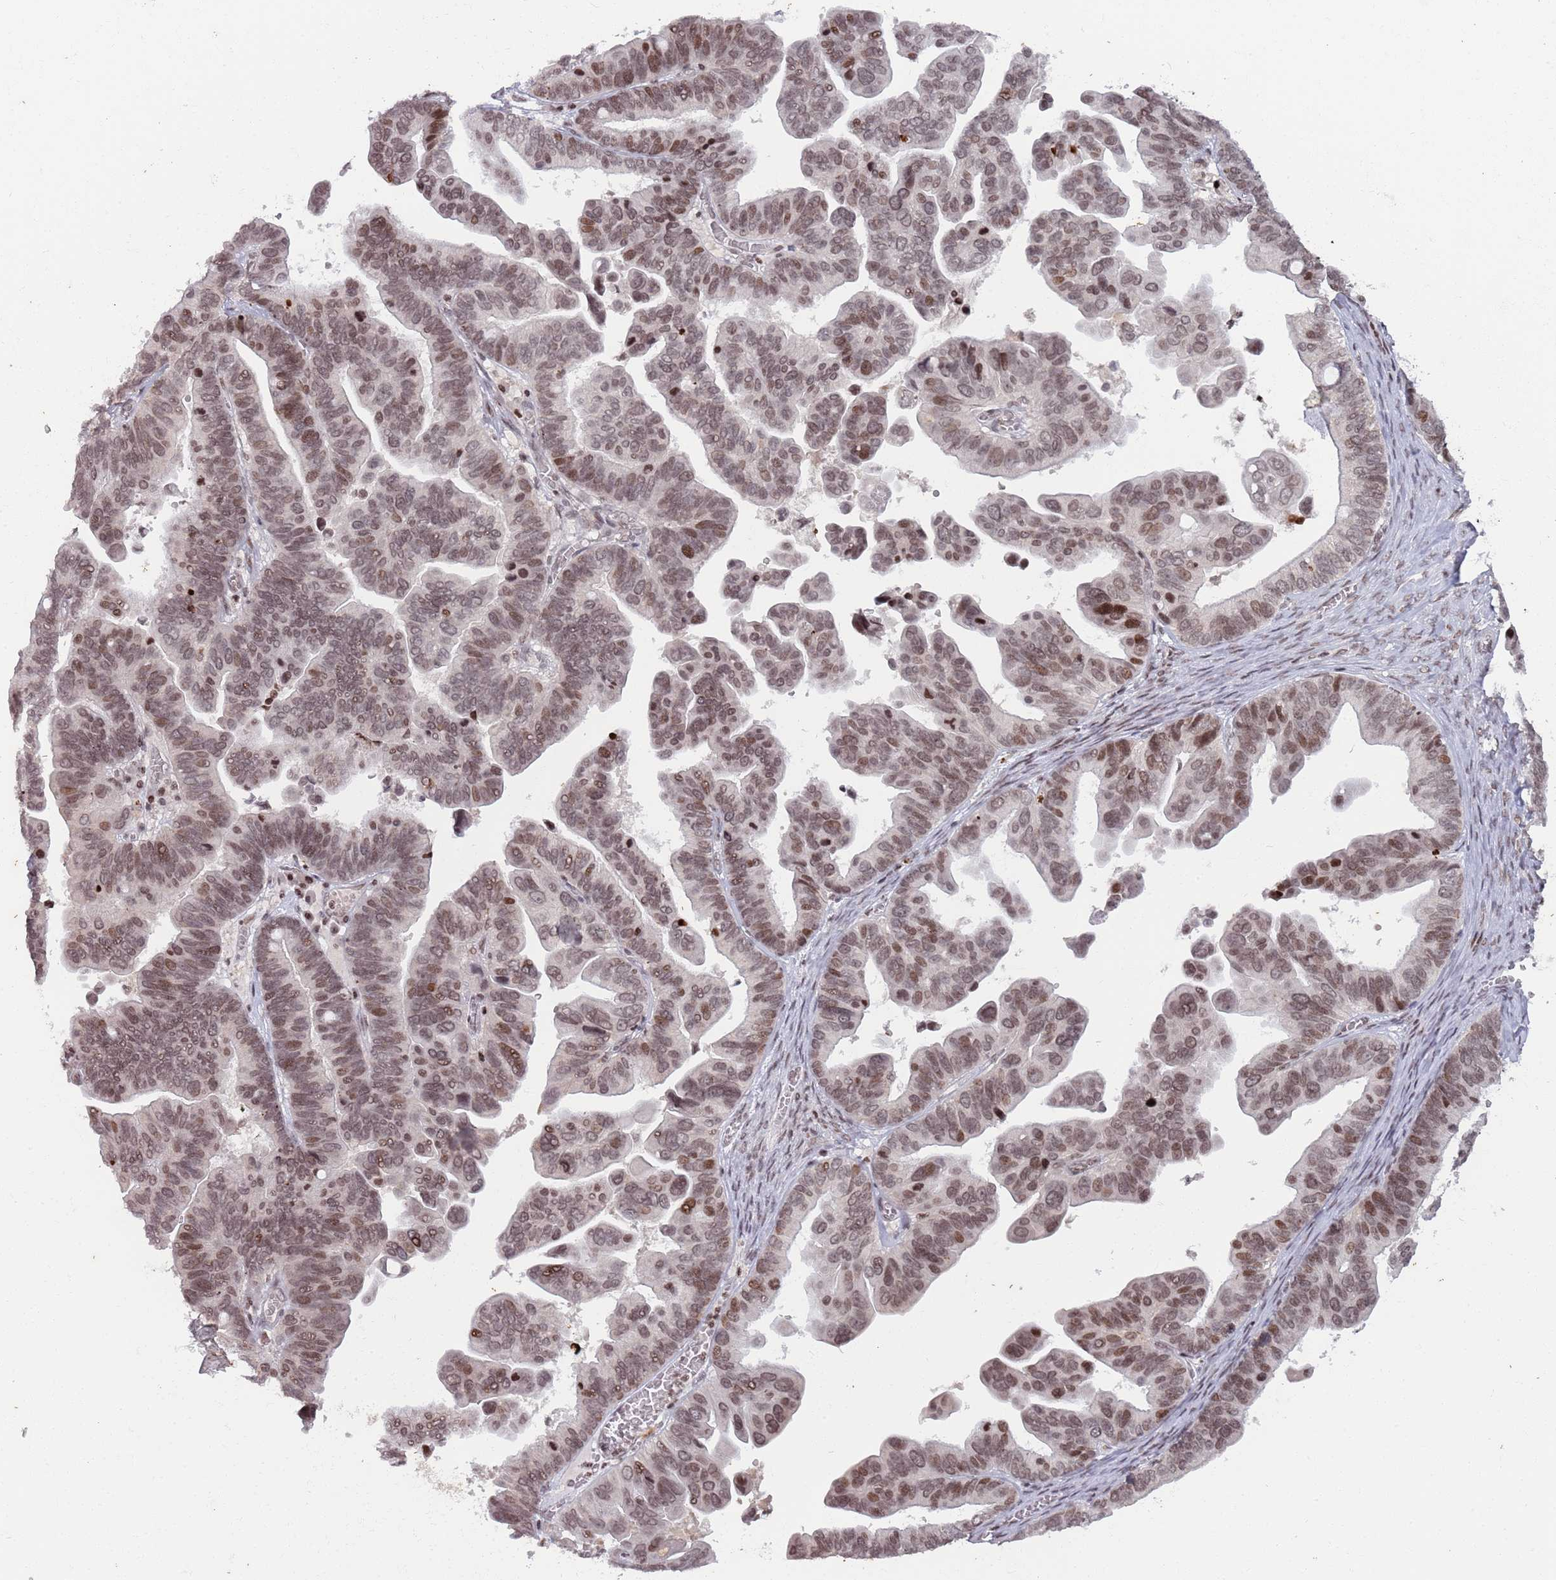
{"staining": {"intensity": "moderate", "quantity": ">75%", "location": "nuclear"}, "tissue": "ovarian cancer", "cell_type": "Tumor cells", "image_type": "cancer", "snomed": [{"axis": "morphology", "description": "Cystadenocarcinoma, serous, NOS"}, {"axis": "topography", "description": "Ovary"}], "caption": "Brown immunohistochemical staining in human ovarian cancer (serous cystadenocarcinoma) displays moderate nuclear positivity in about >75% of tumor cells.", "gene": "SH3RF3", "patient": {"sex": "female", "age": 56}}